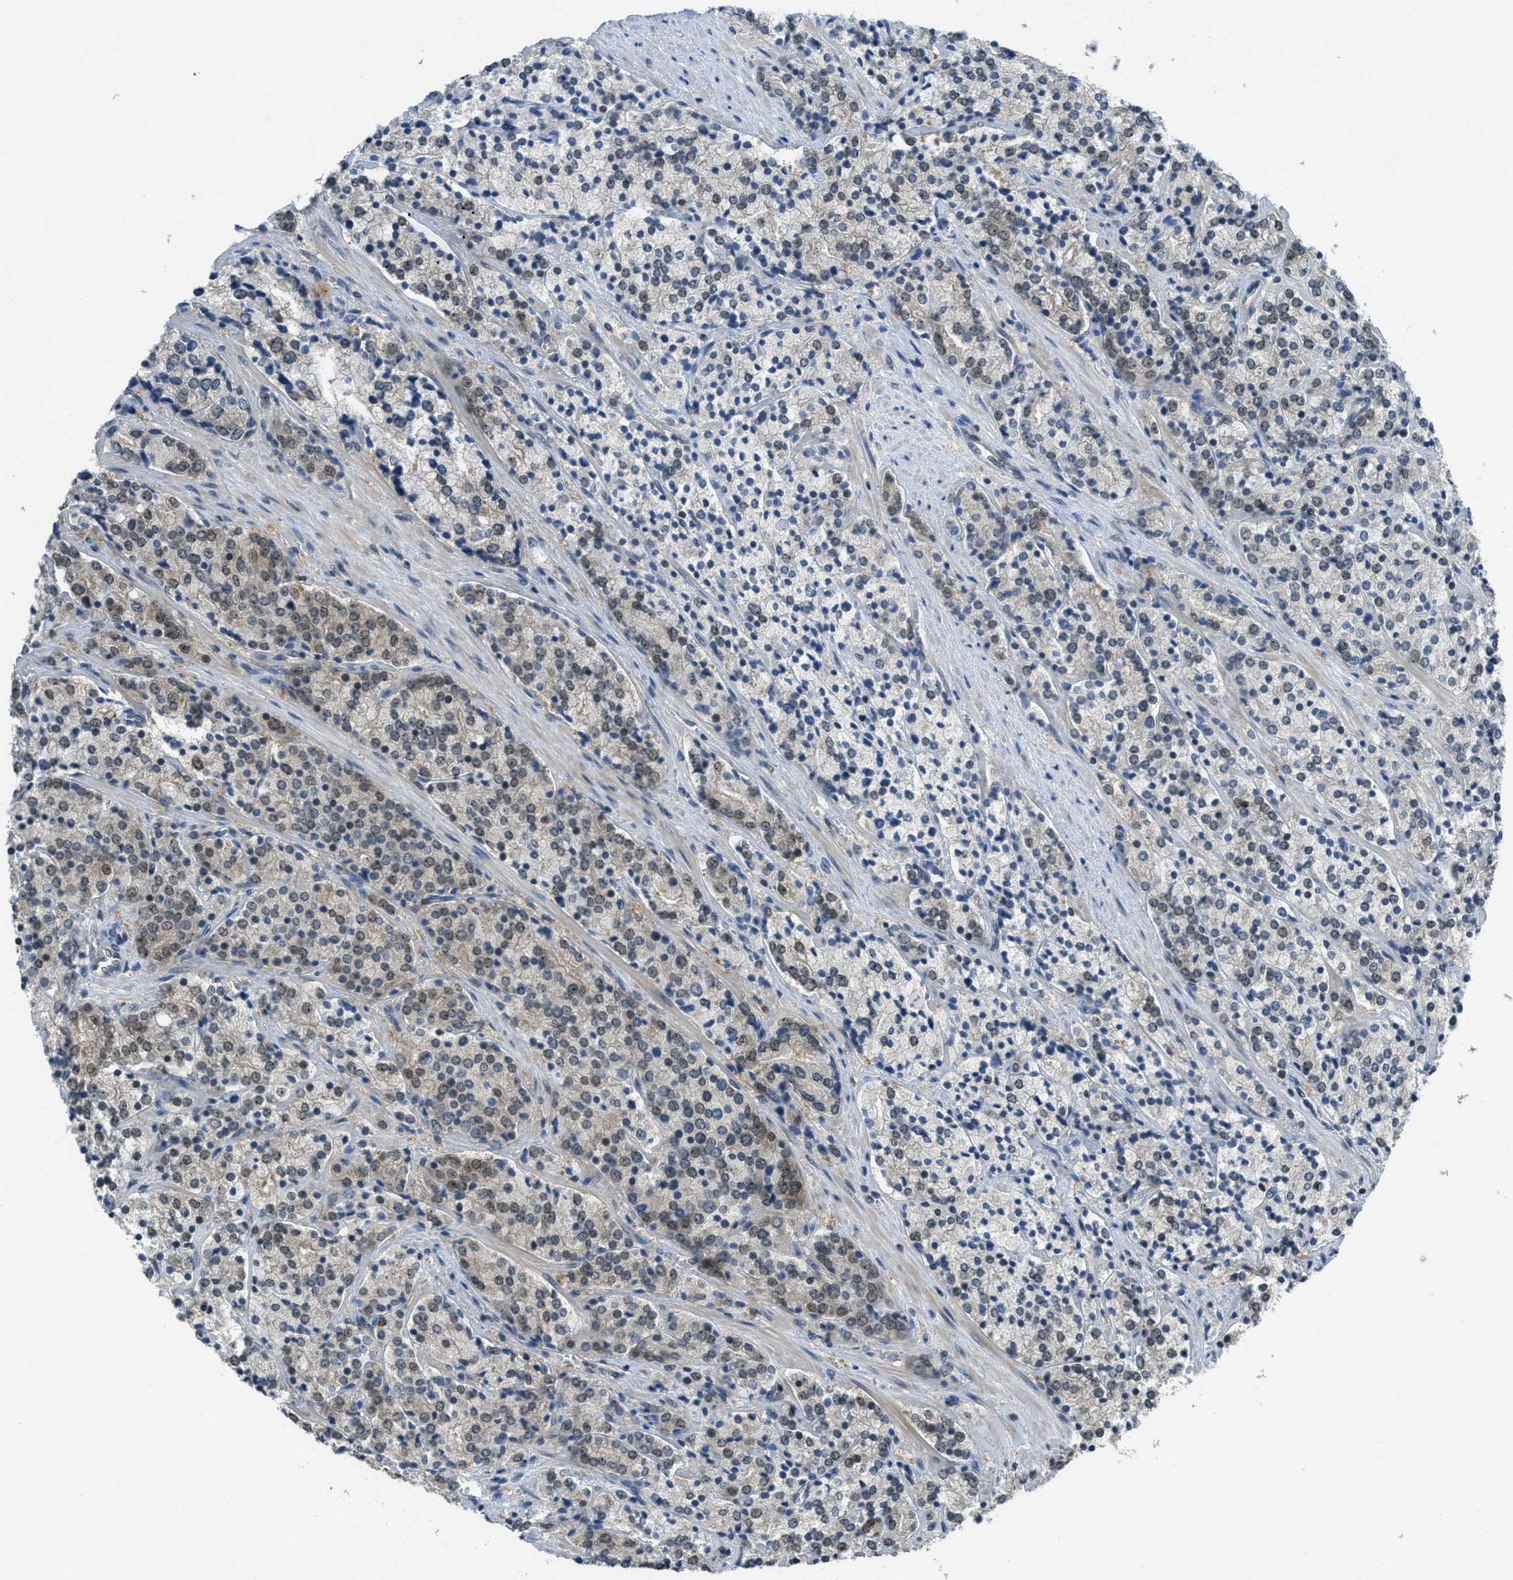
{"staining": {"intensity": "weak", "quantity": "<25%", "location": "nuclear"}, "tissue": "prostate cancer", "cell_type": "Tumor cells", "image_type": "cancer", "snomed": [{"axis": "morphology", "description": "Adenocarcinoma, High grade"}, {"axis": "topography", "description": "Prostate"}], "caption": "Protein analysis of prostate cancer exhibits no significant positivity in tumor cells.", "gene": "DNAJB1", "patient": {"sex": "male", "age": 71}}